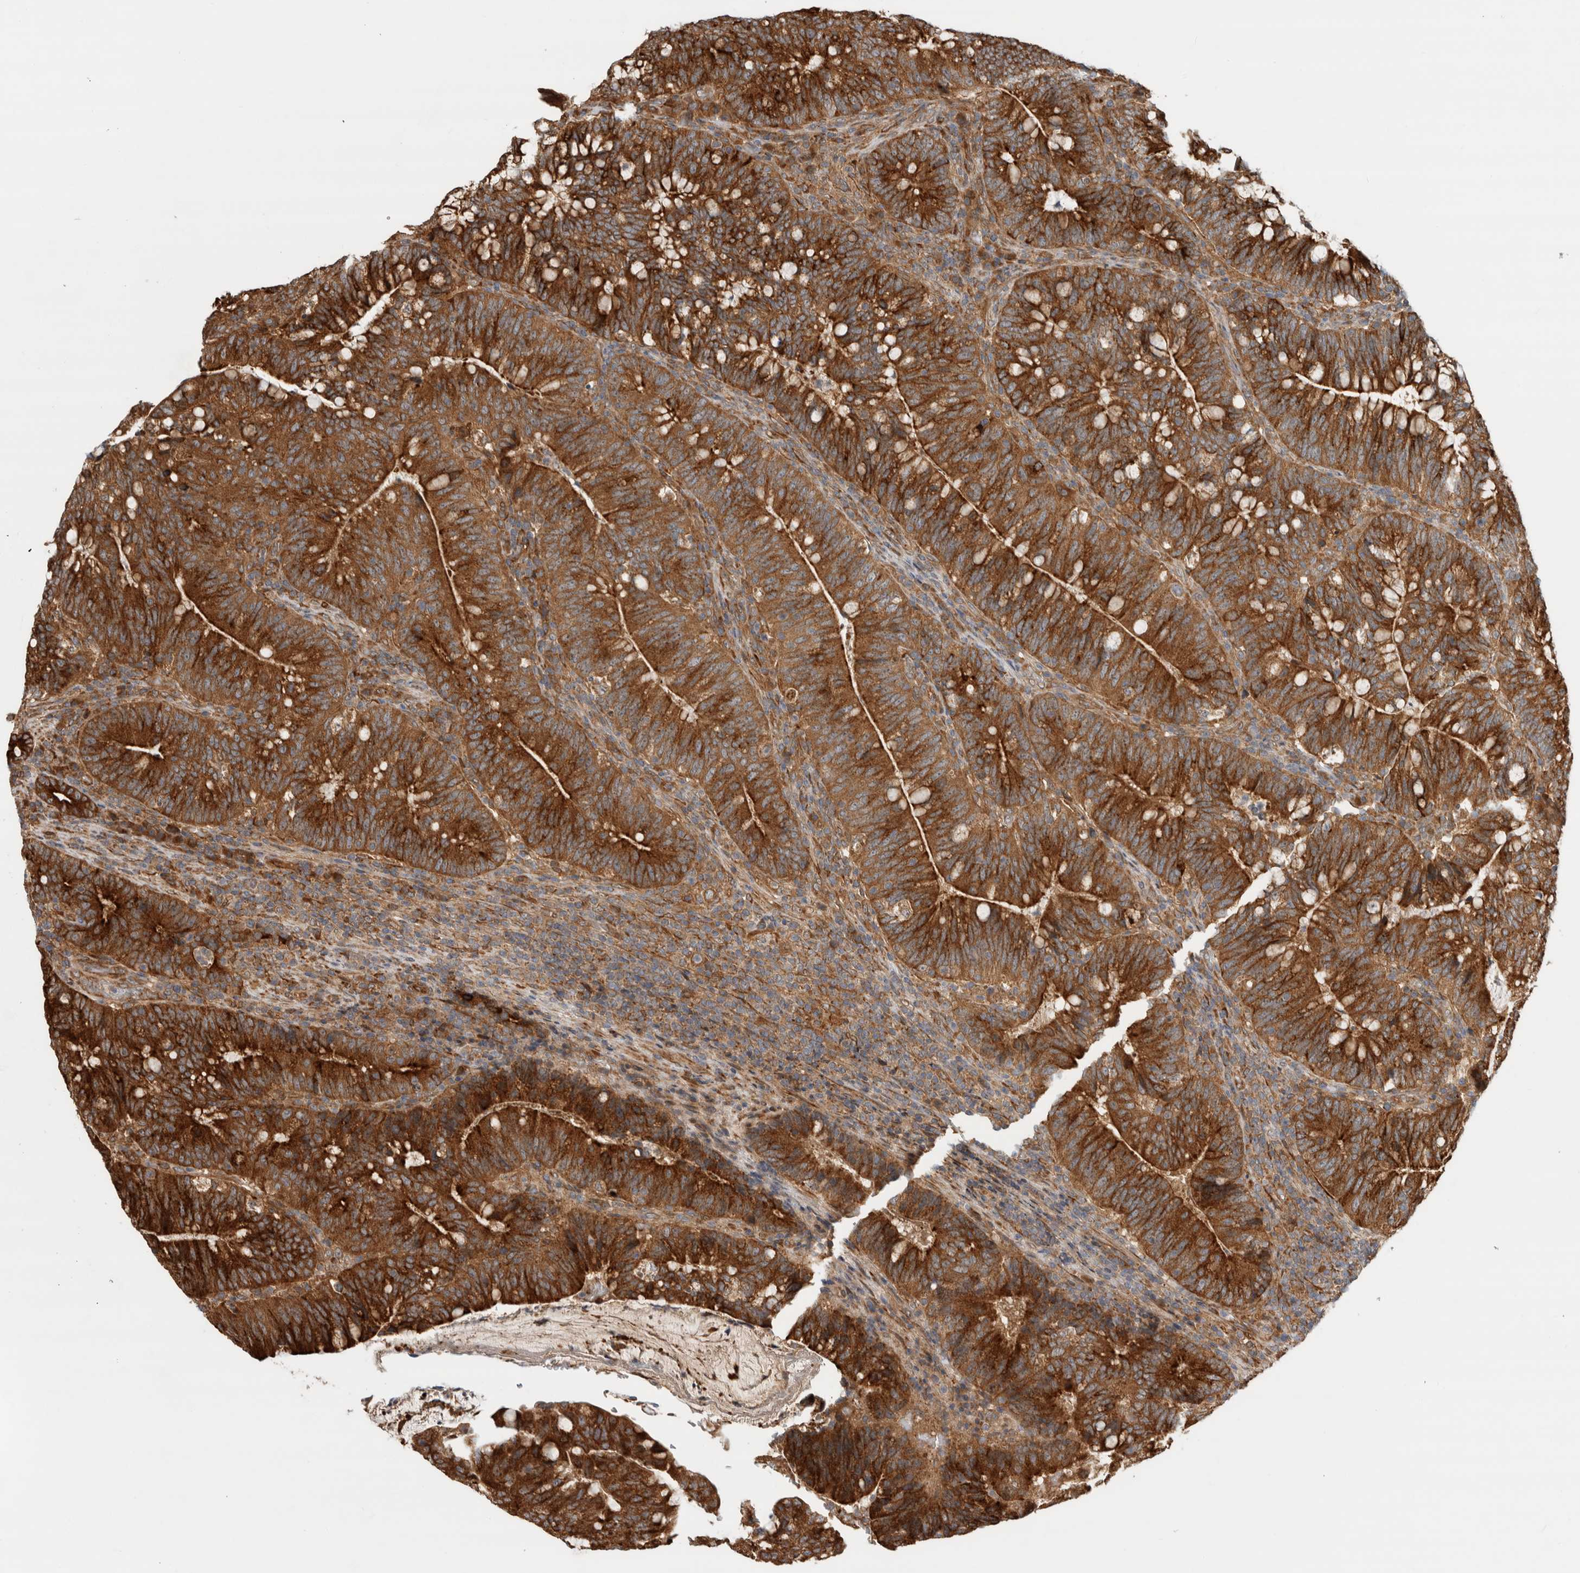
{"staining": {"intensity": "strong", "quantity": ">75%", "location": "cytoplasmic/membranous"}, "tissue": "colorectal cancer", "cell_type": "Tumor cells", "image_type": "cancer", "snomed": [{"axis": "morphology", "description": "Adenocarcinoma, NOS"}, {"axis": "topography", "description": "Colon"}], "caption": "High-power microscopy captured an immunohistochemistry image of colorectal cancer, revealing strong cytoplasmic/membranous expression in approximately >75% of tumor cells.", "gene": "TUBD1", "patient": {"sex": "female", "age": 66}}